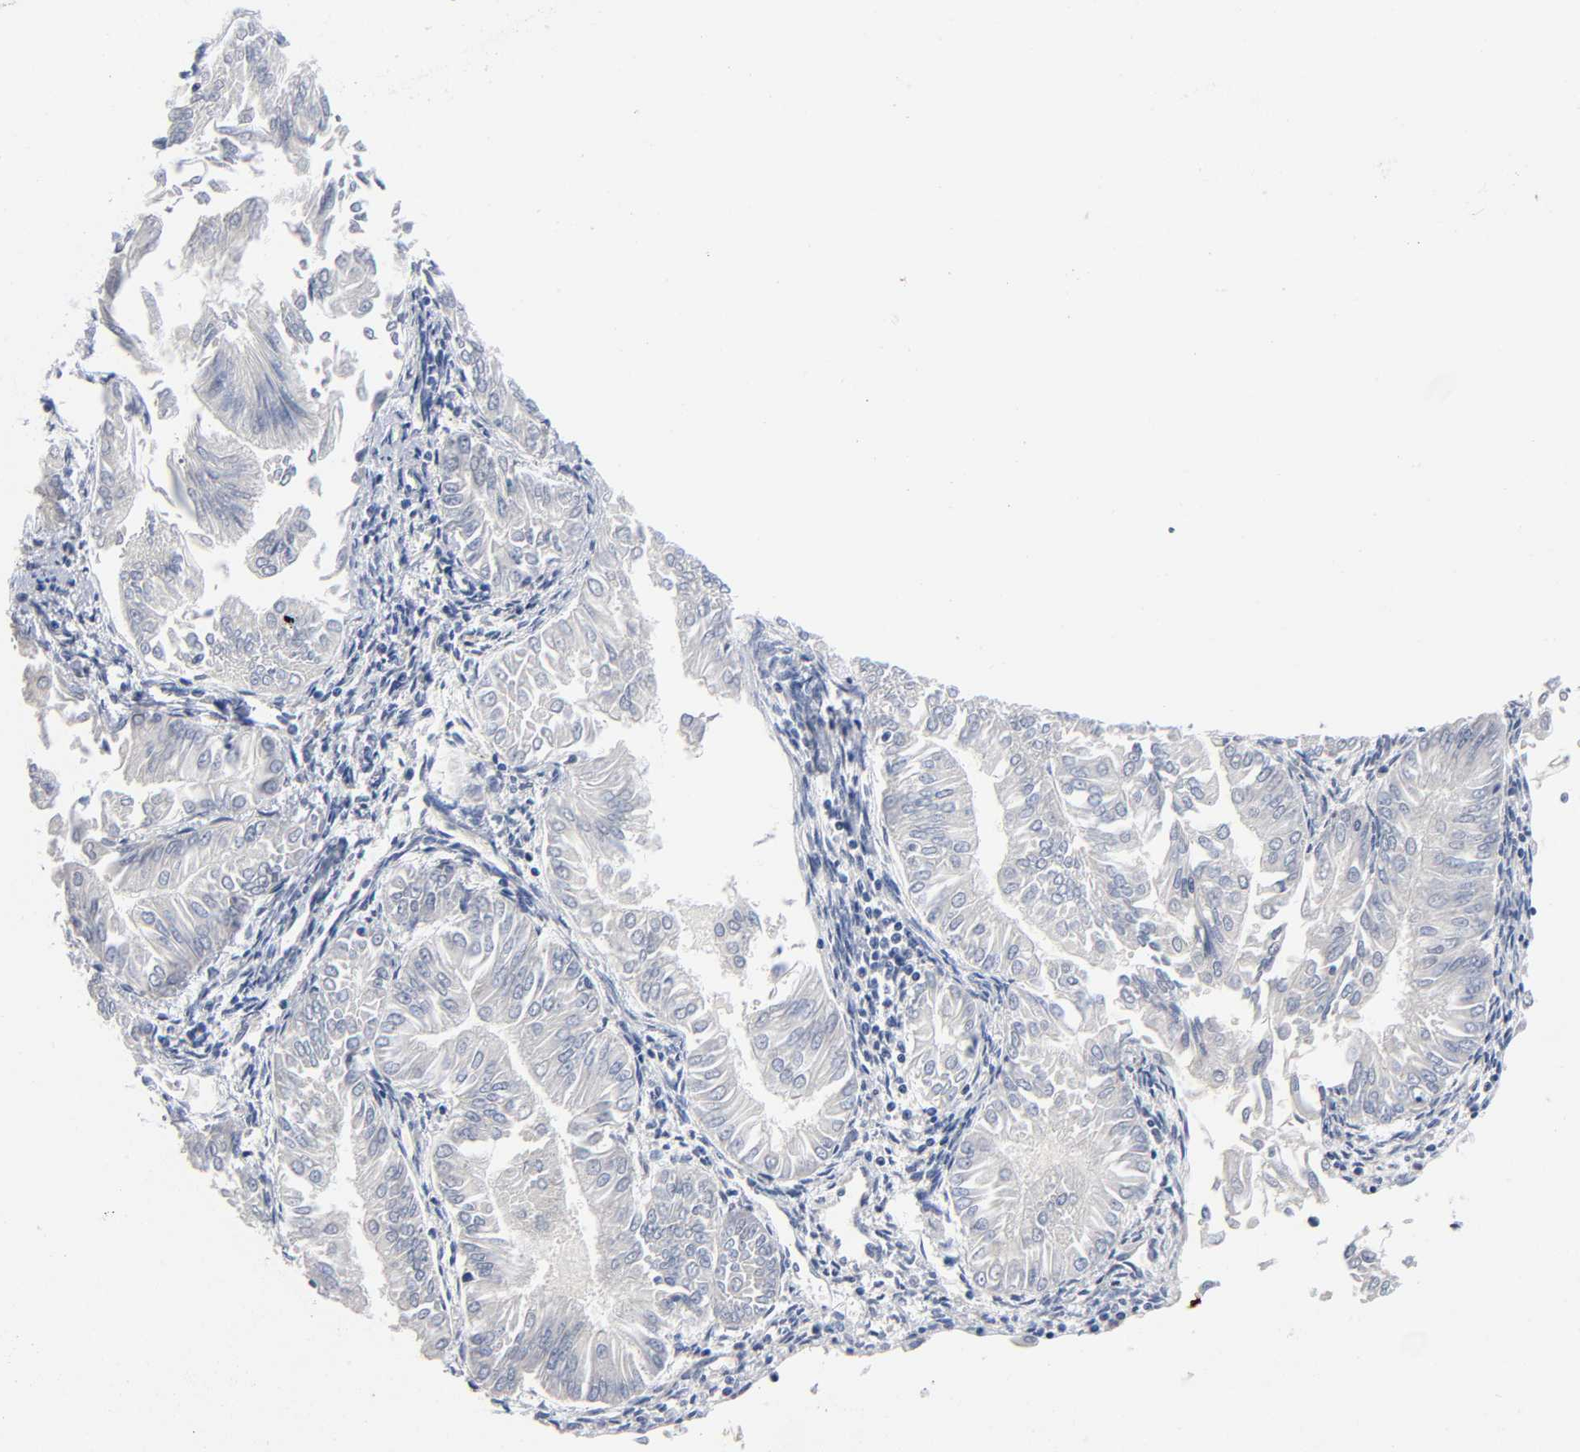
{"staining": {"intensity": "weak", "quantity": "<25%", "location": "cytoplasmic/membranous"}, "tissue": "endometrial cancer", "cell_type": "Tumor cells", "image_type": "cancer", "snomed": [{"axis": "morphology", "description": "Adenocarcinoma, NOS"}, {"axis": "topography", "description": "Endometrium"}], "caption": "The micrograph shows no significant staining in tumor cells of endometrial adenocarcinoma.", "gene": "ZNF384", "patient": {"sex": "female", "age": 53}}